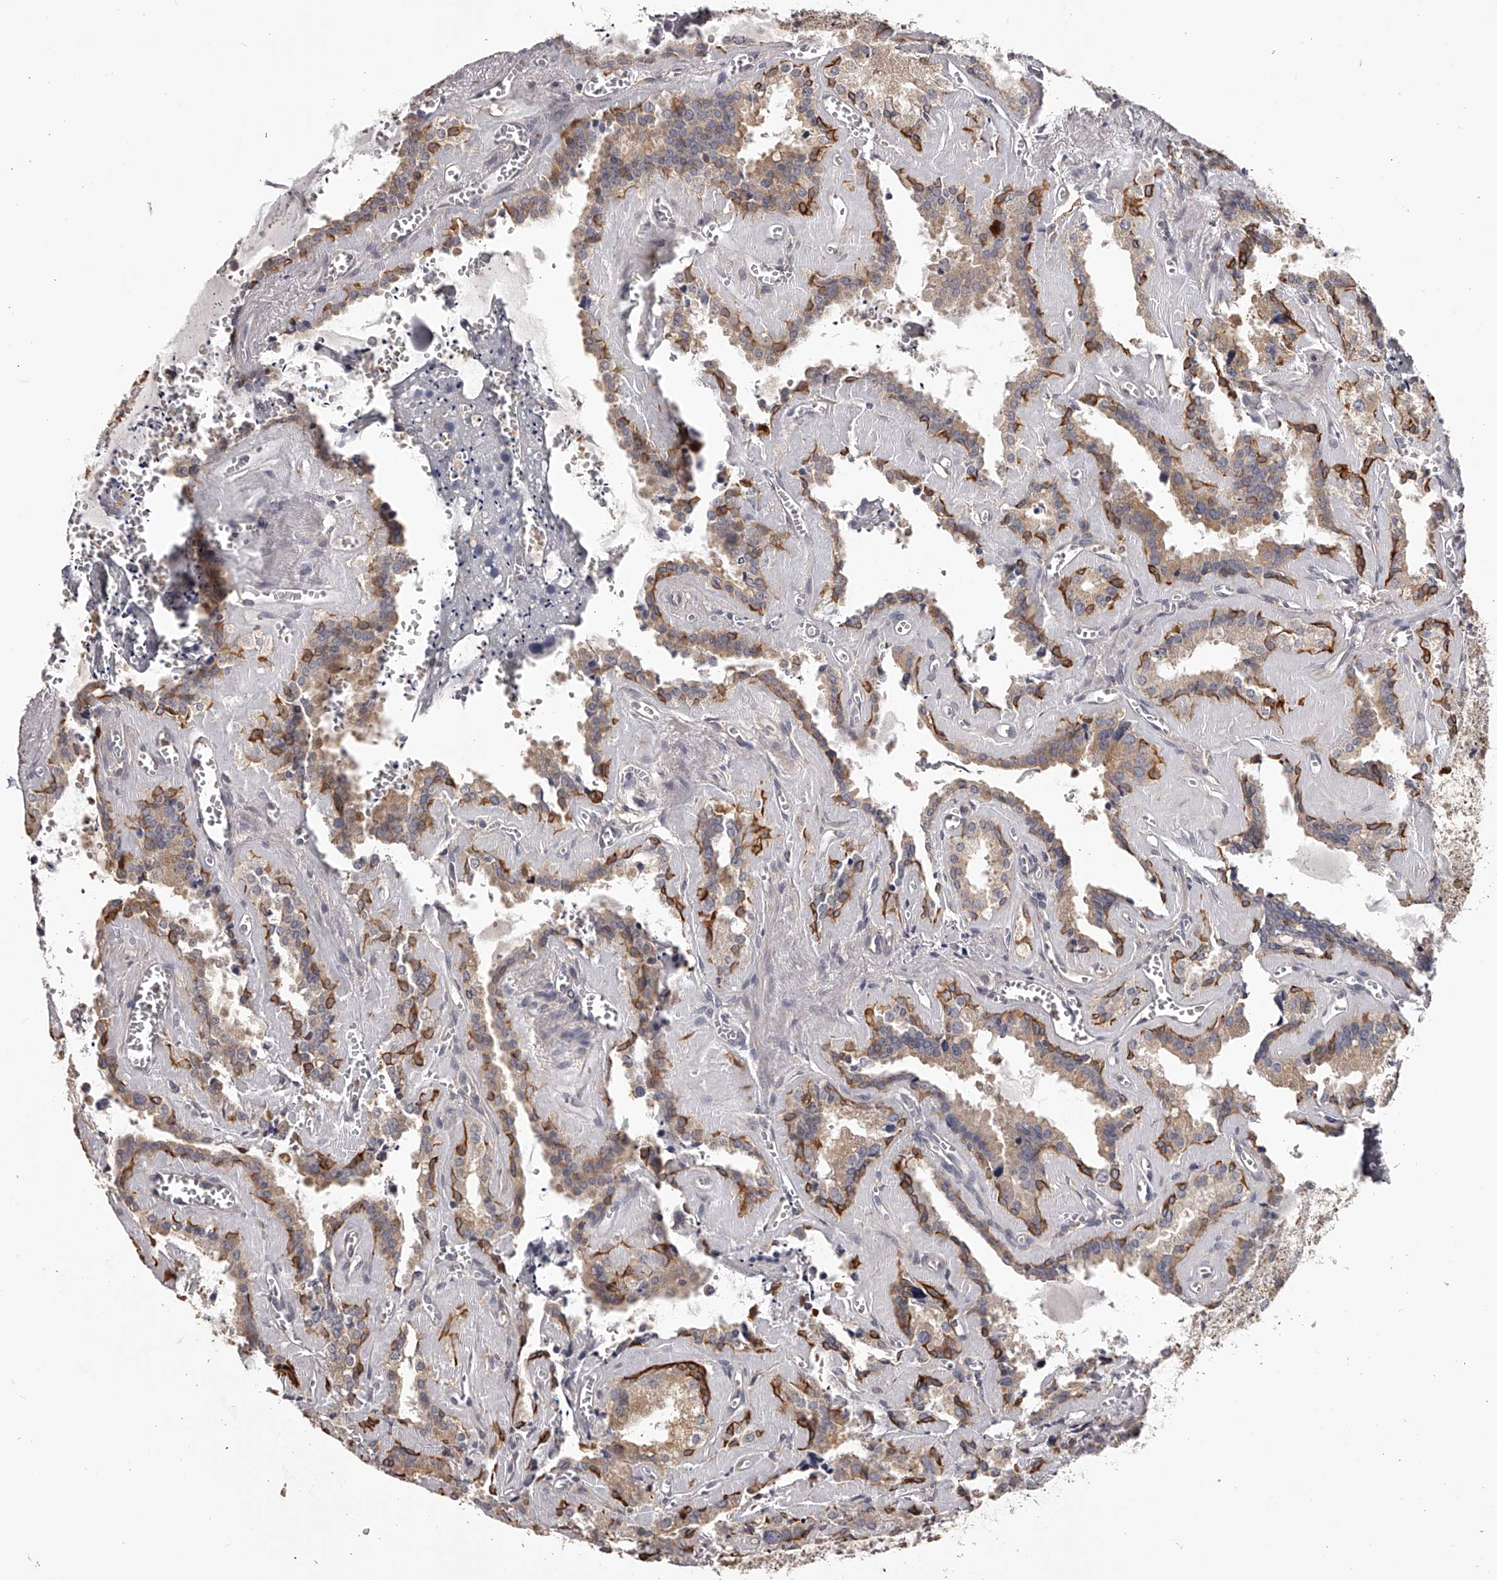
{"staining": {"intensity": "moderate", "quantity": ">75%", "location": "cytoplasmic/membranous"}, "tissue": "seminal vesicle", "cell_type": "Glandular cells", "image_type": "normal", "snomed": [{"axis": "morphology", "description": "Normal tissue, NOS"}, {"axis": "topography", "description": "Prostate"}, {"axis": "topography", "description": "Seminal veicle"}], "caption": "Seminal vesicle stained with immunohistochemistry exhibits moderate cytoplasmic/membranous staining in about >75% of glandular cells. (brown staining indicates protein expression, while blue staining denotes nuclei).", "gene": "TNN", "patient": {"sex": "male", "age": 59}}